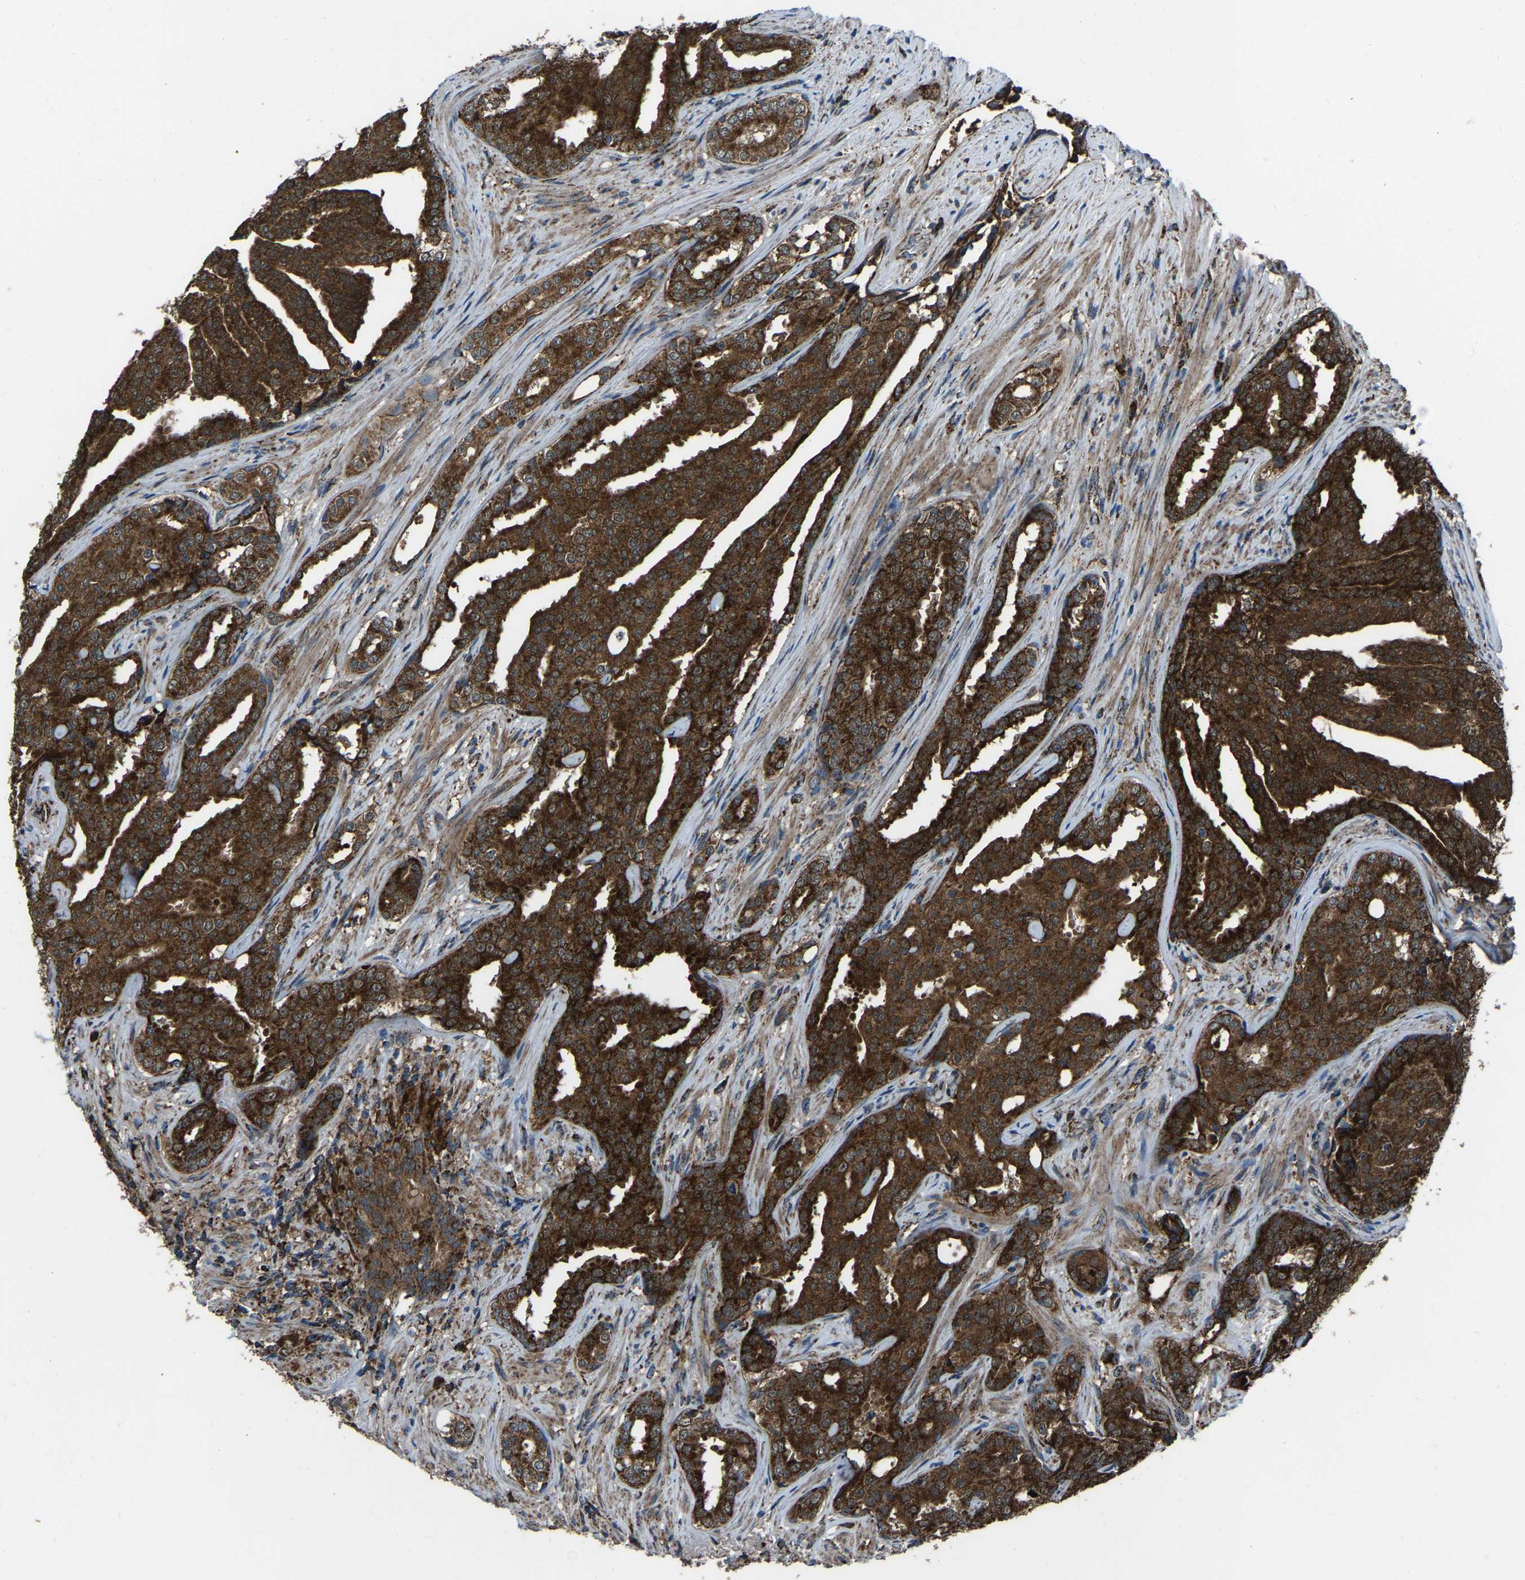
{"staining": {"intensity": "strong", "quantity": ">75%", "location": "cytoplasmic/membranous"}, "tissue": "prostate cancer", "cell_type": "Tumor cells", "image_type": "cancer", "snomed": [{"axis": "morphology", "description": "Adenocarcinoma, High grade"}, {"axis": "topography", "description": "Prostate"}], "caption": "Human prostate cancer stained with a brown dye shows strong cytoplasmic/membranous positive staining in approximately >75% of tumor cells.", "gene": "AKR1A1", "patient": {"sex": "male", "age": 71}}